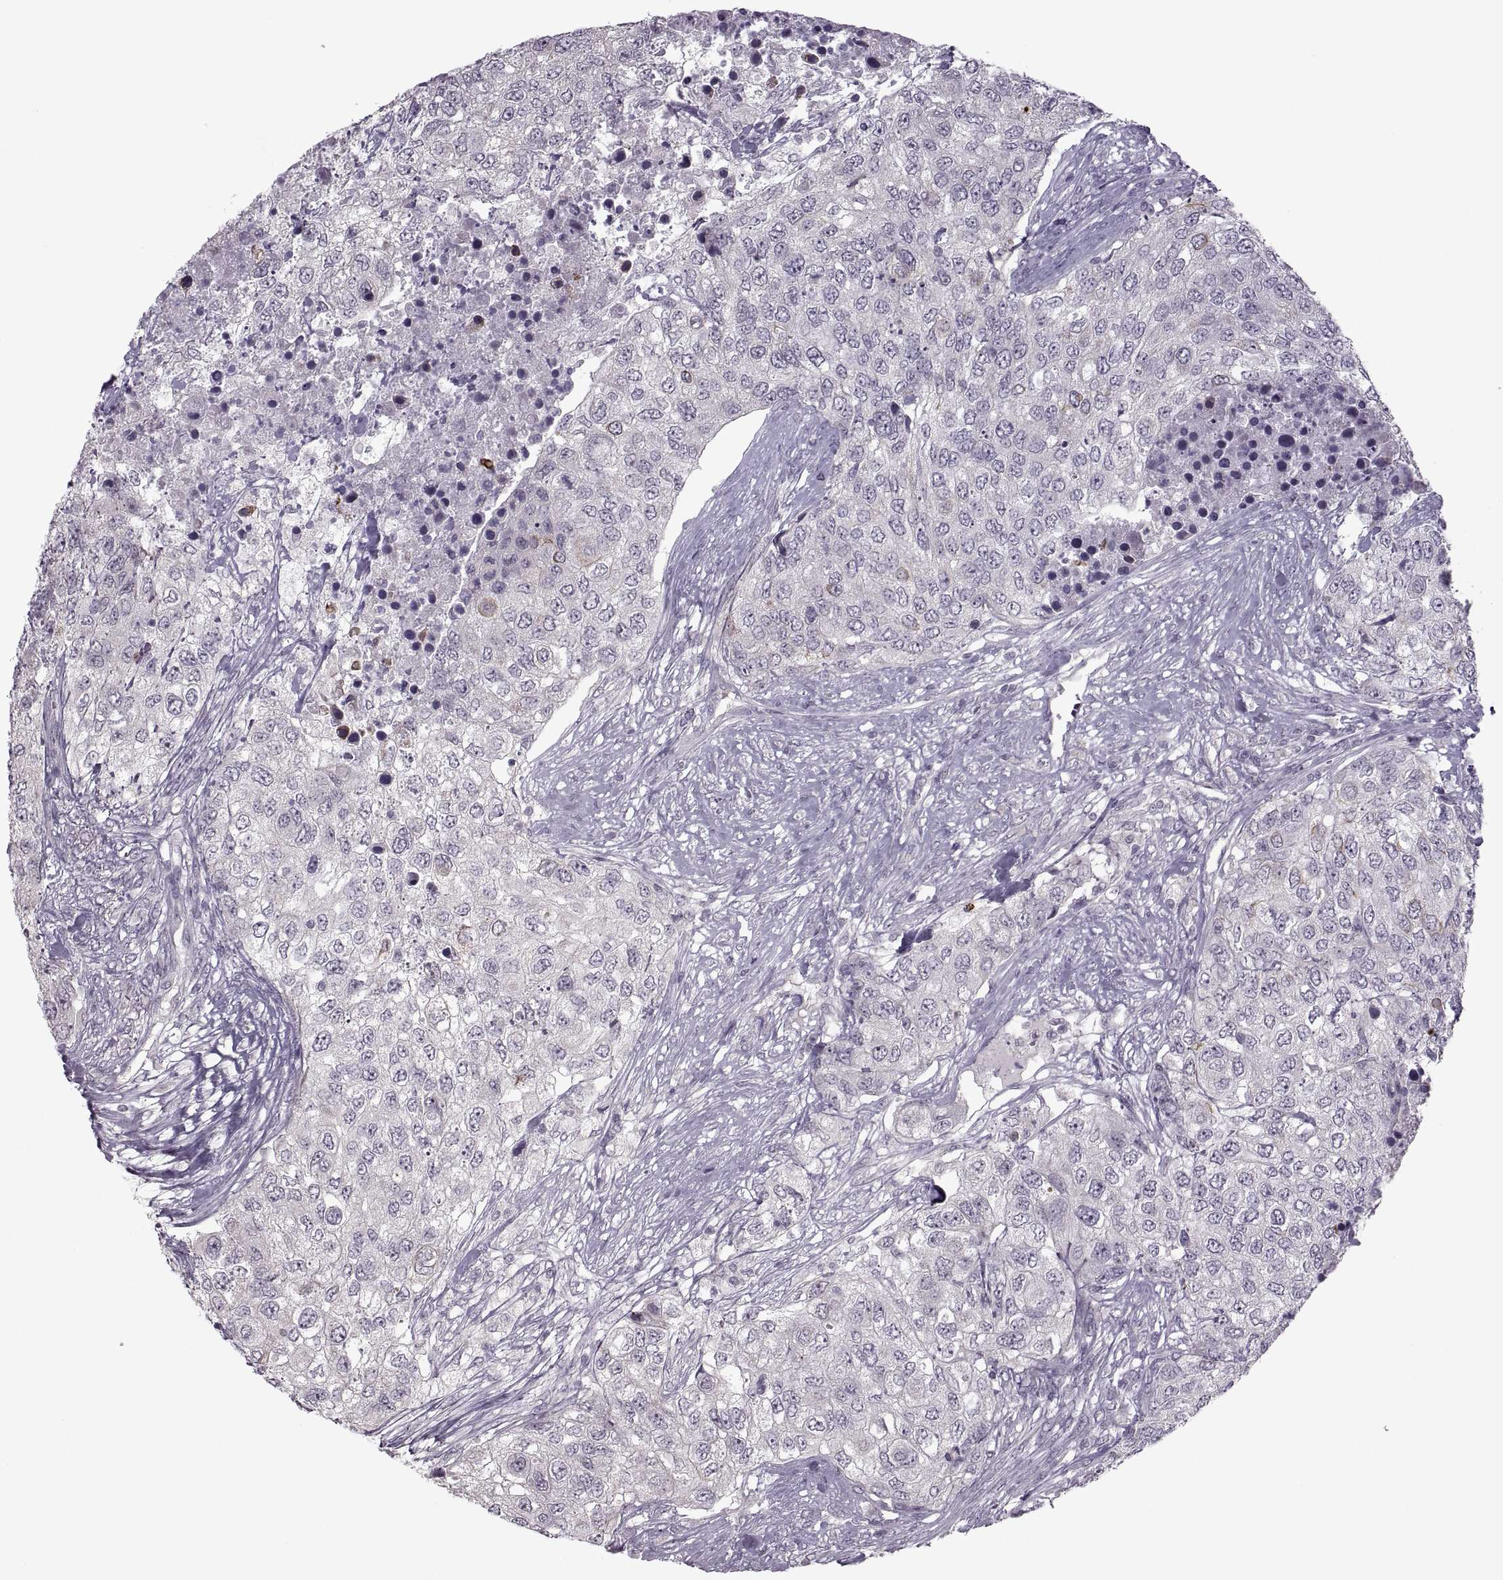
{"staining": {"intensity": "negative", "quantity": "none", "location": "none"}, "tissue": "urothelial cancer", "cell_type": "Tumor cells", "image_type": "cancer", "snomed": [{"axis": "morphology", "description": "Urothelial carcinoma, High grade"}, {"axis": "topography", "description": "Urinary bladder"}], "caption": "The micrograph shows no staining of tumor cells in high-grade urothelial carcinoma.", "gene": "MGAT4D", "patient": {"sex": "female", "age": 78}}